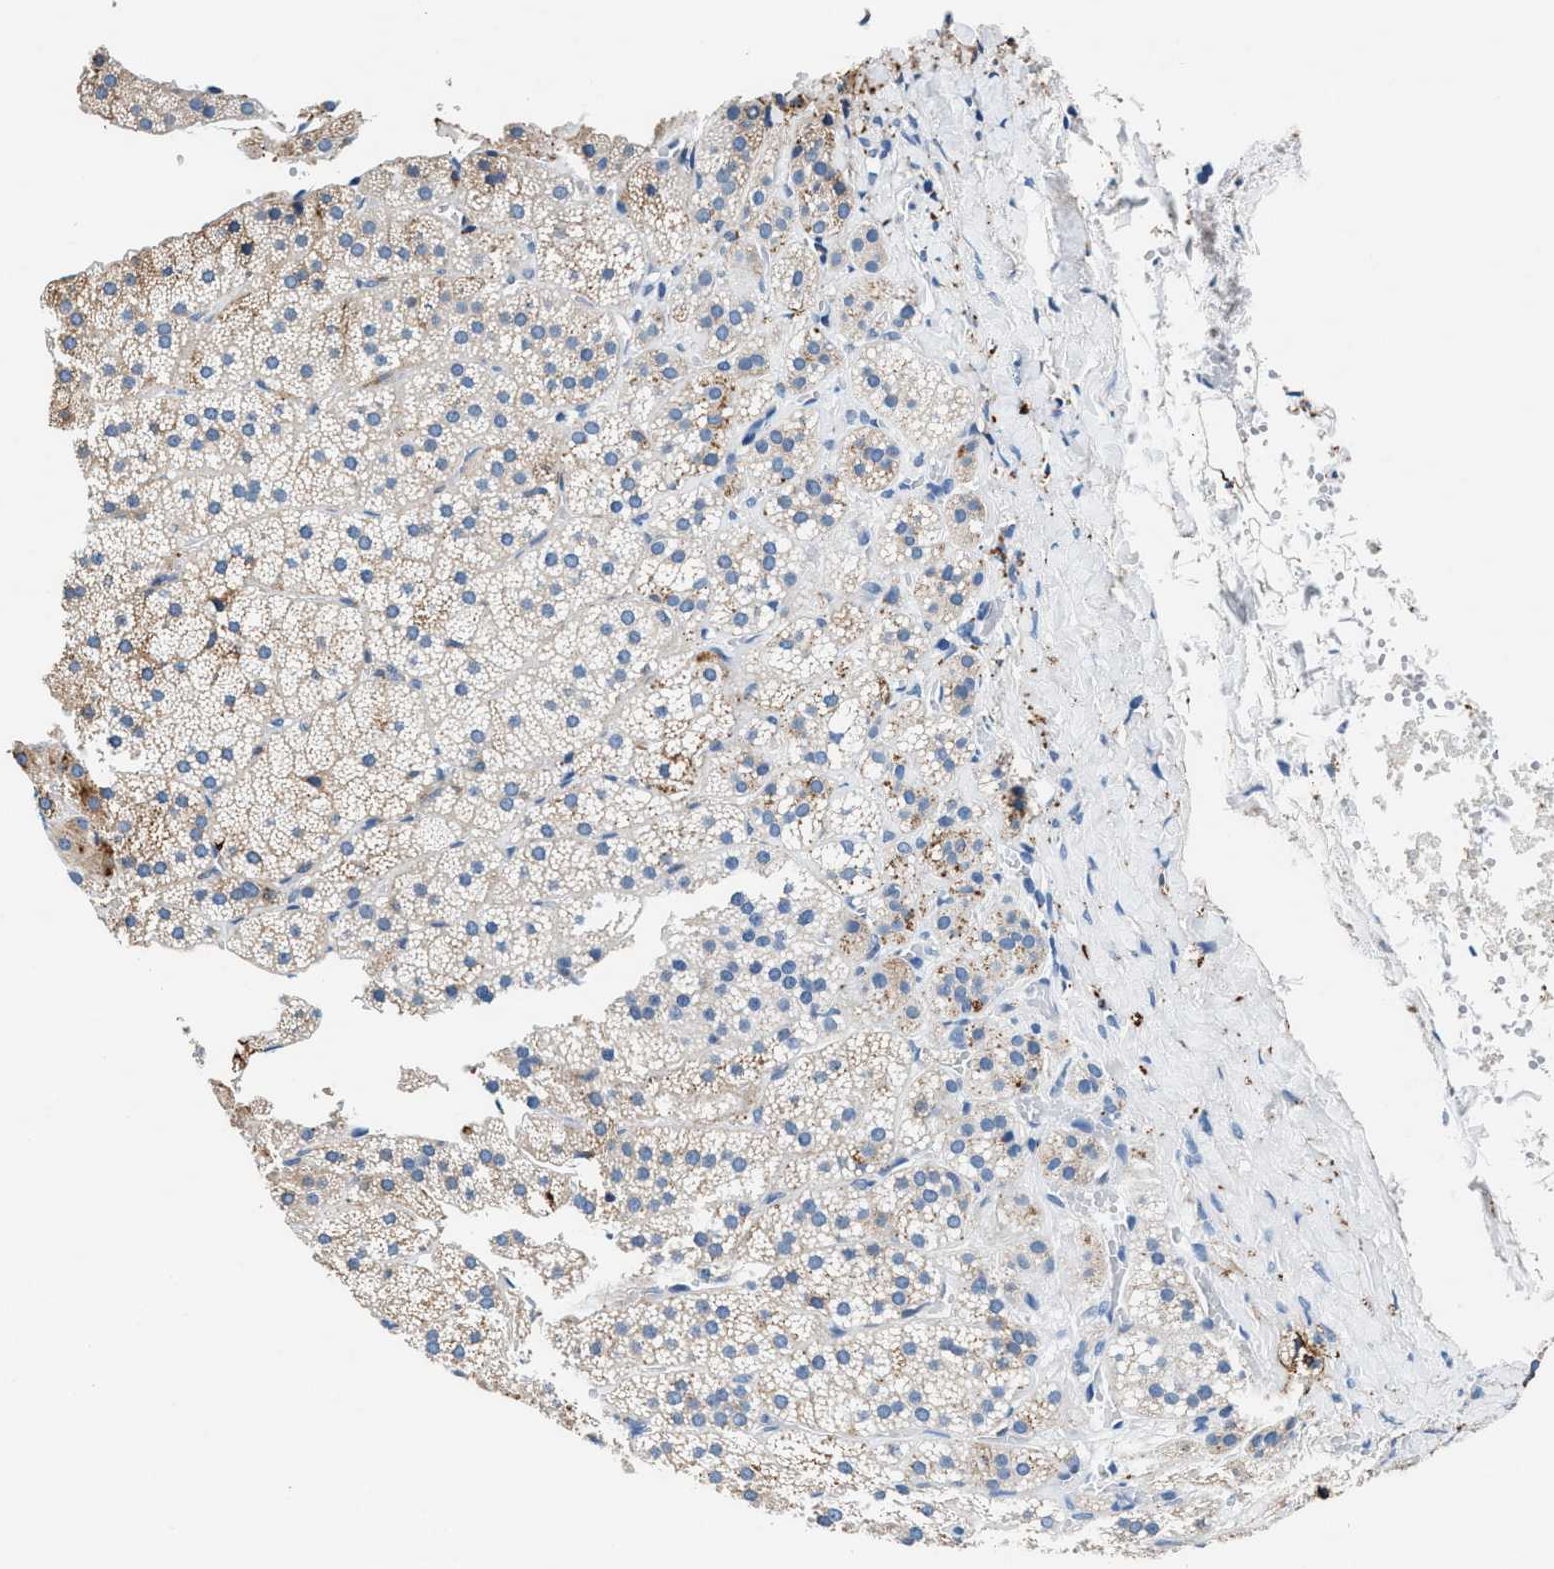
{"staining": {"intensity": "moderate", "quantity": "25%-75%", "location": "cytoplasmic/membranous"}, "tissue": "adrenal gland", "cell_type": "Glandular cells", "image_type": "normal", "snomed": [{"axis": "morphology", "description": "Normal tissue, NOS"}, {"axis": "topography", "description": "Adrenal gland"}], "caption": "High-power microscopy captured an IHC micrograph of benign adrenal gland, revealing moderate cytoplasmic/membranous expression in approximately 25%-75% of glandular cells. (Brightfield microscopy of DAB IHC at high magnification).", "gene": "SLFN11", "patient": {"sex": "female", "age": 44}}